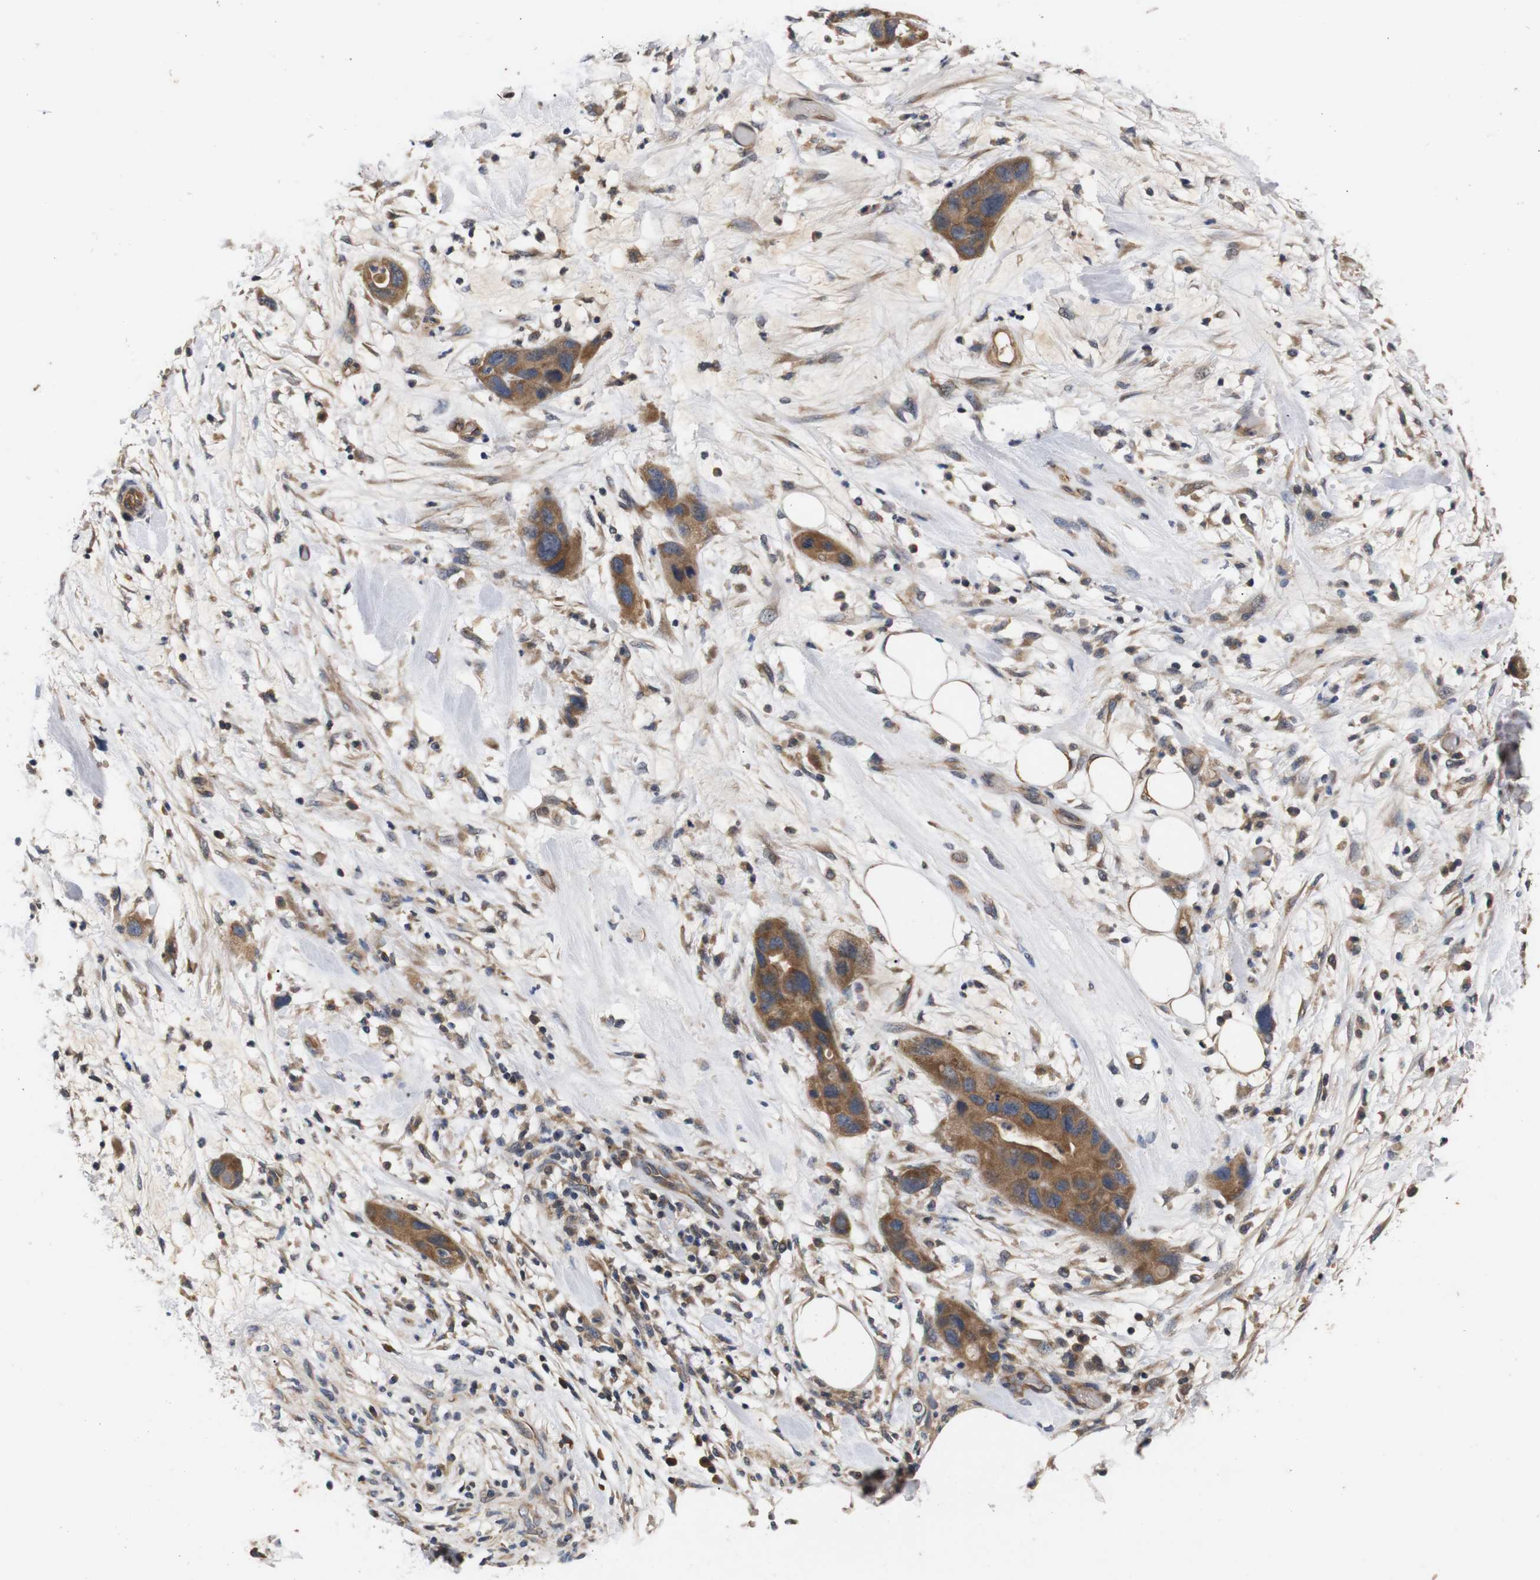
{"staining": {"intensity": "moderate", "quantity": ">75%", "location": "cytoplasmic/membranous"}, "tissue": "pancreatic cancer", "cell_type": "Tumor cells", "image_type": "cancer", "snomed": [{"axis": "morphology", "description": "Adenocarcinoma, NOS"}, {"axis": "topography", "description": "Pancreas"}], "caption": "The immunohistochemical stain labels moderate cytoplasmic/membranous positivity in tumor cells of pancreatic cancer (adenocarcinoma) tissue.", "gene": "RIPK1", "patient": {"sex": "female", "age": 71}}